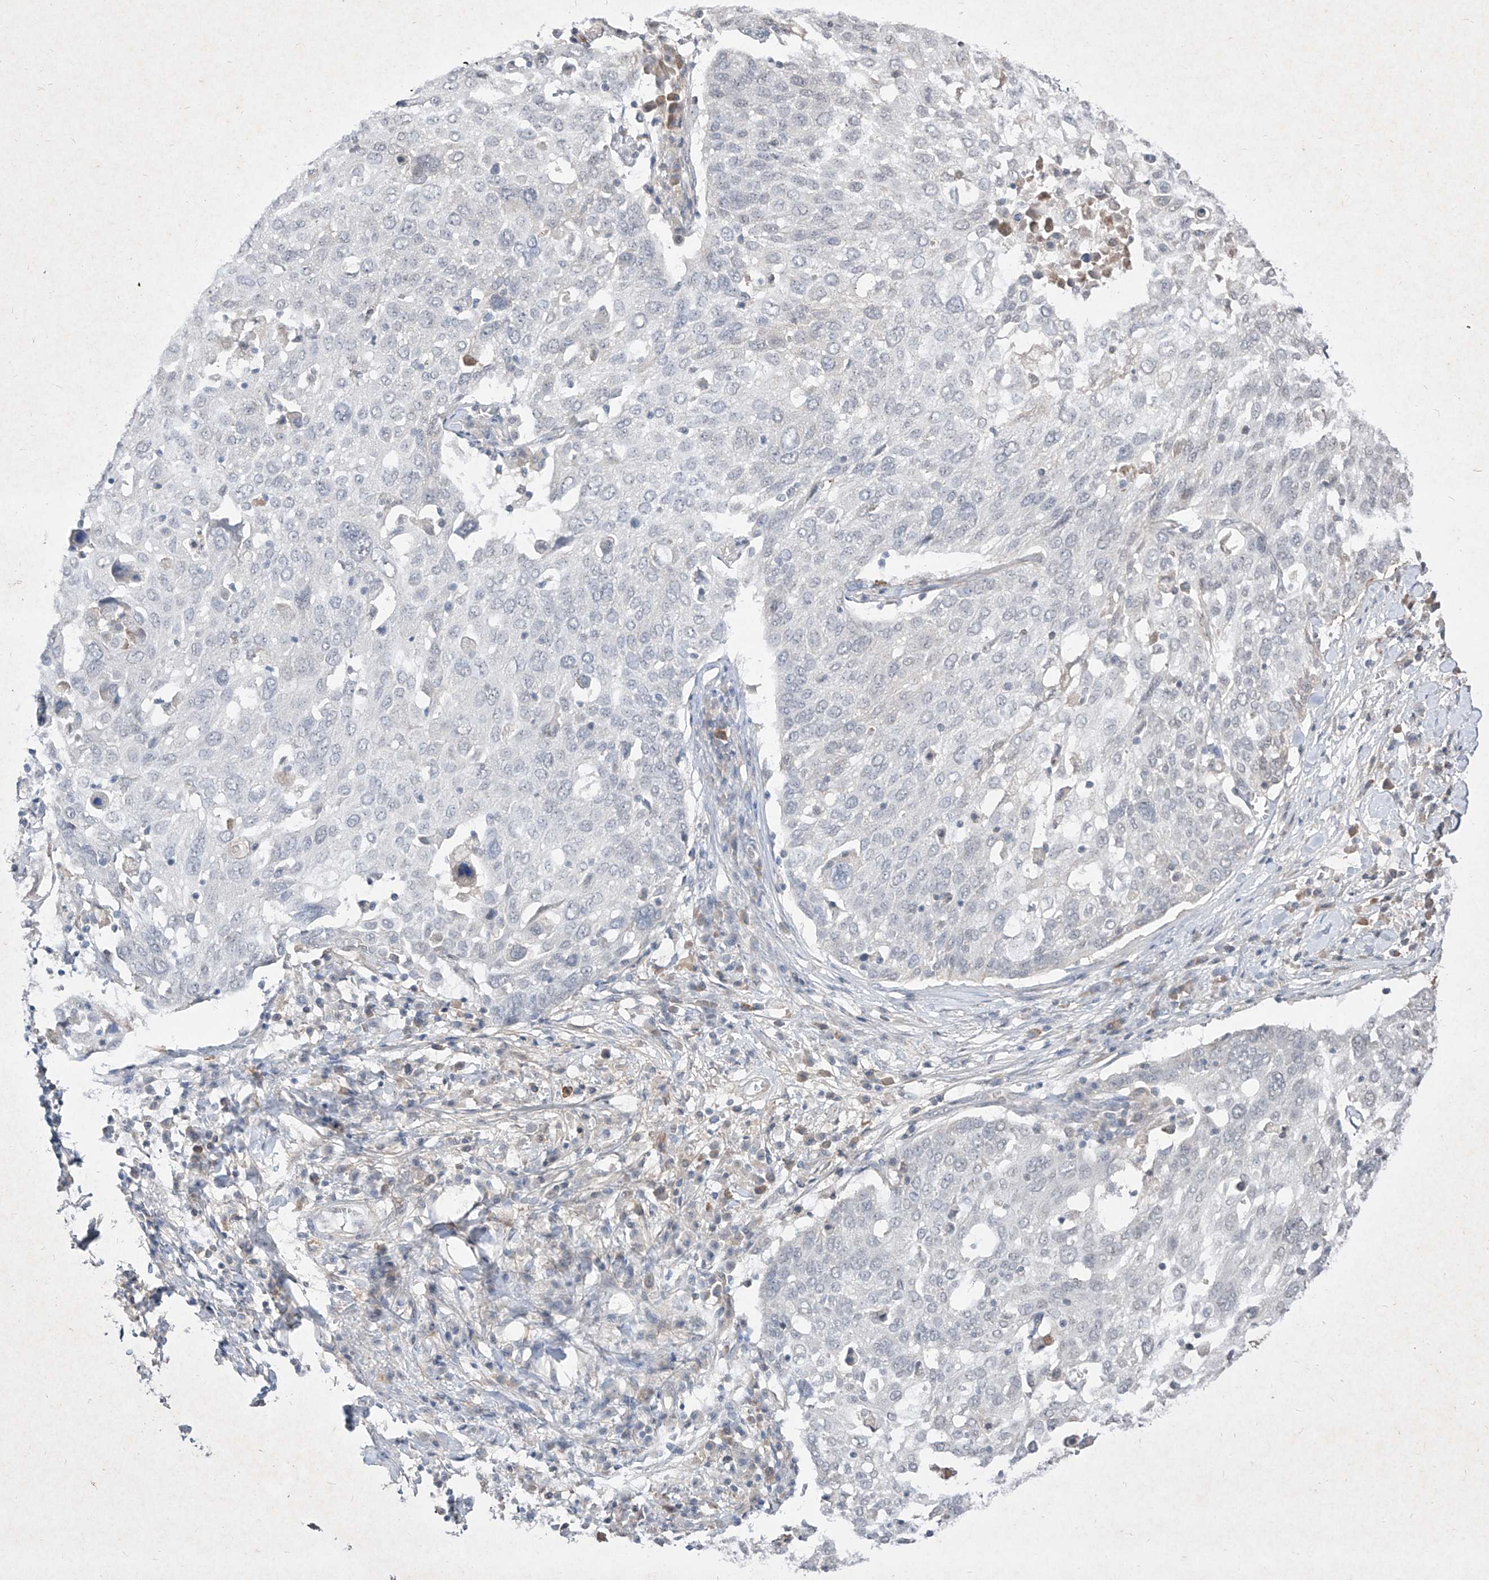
{"staining": {"intensity": "negative", "quantity": "none", "location": "none"}, "tissue": "lung cancer", "cell_type": "Tumor cells", "image_type": "cancer", "snomed": [{"axis": "morphology", "description": "Squamous cell carcinoma, NOS"}, {"axis": "topography", "description": "Lung"}], "caption": "Lung cancer (squamous cell carcinoma) stained for a protein using immunohistochemistry exhibits no positivity tumor cells.", "gene": "C4A", "patient": {"sex": "male", "age": 65}}